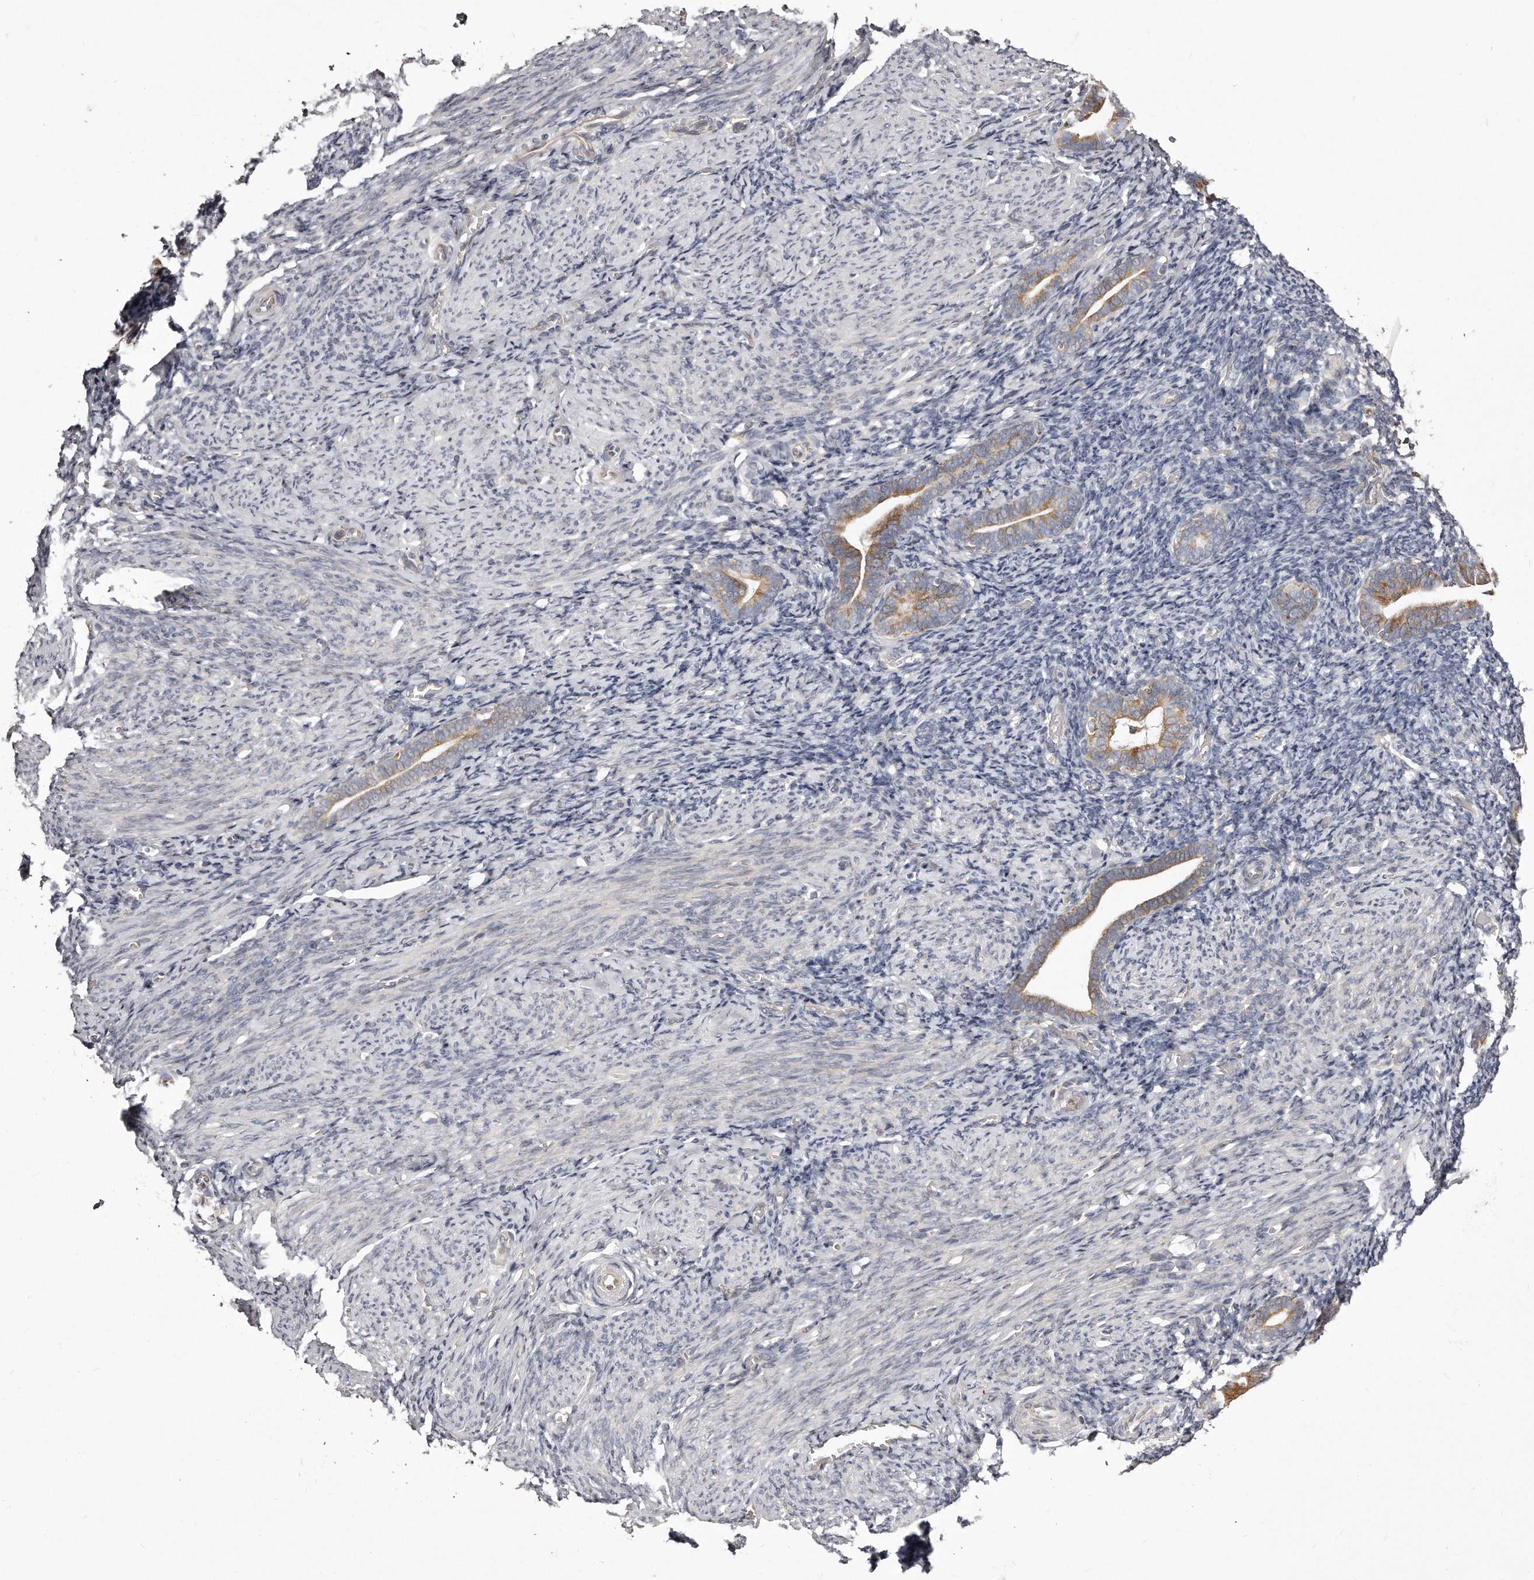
{"staining": {"intensity": "negative", "quantity": "none", "location": "none"}, "tissue": "endometrium", "cell_type": "Cells in endometrial stroma", "image_type": "normal", "snomed": [{"axis": "morphology", "description": "Normal tissue, NOS"}, {"axis": "topography", "description": "Endometrium"}], "caption": "IHC histopathology image of unremarkable endometrium: endometrium stained with DAB (3,3'-diaminobenzidine) displays no significant protein positivity in cells in endometrial stroma. (Brightfield microscopy of DAB (3,3'-diaminobenzidine) immunohistochemistry at high magnification).", "gene": "TRAPPC14", "patient": {"sex": "female", "age": 51}}